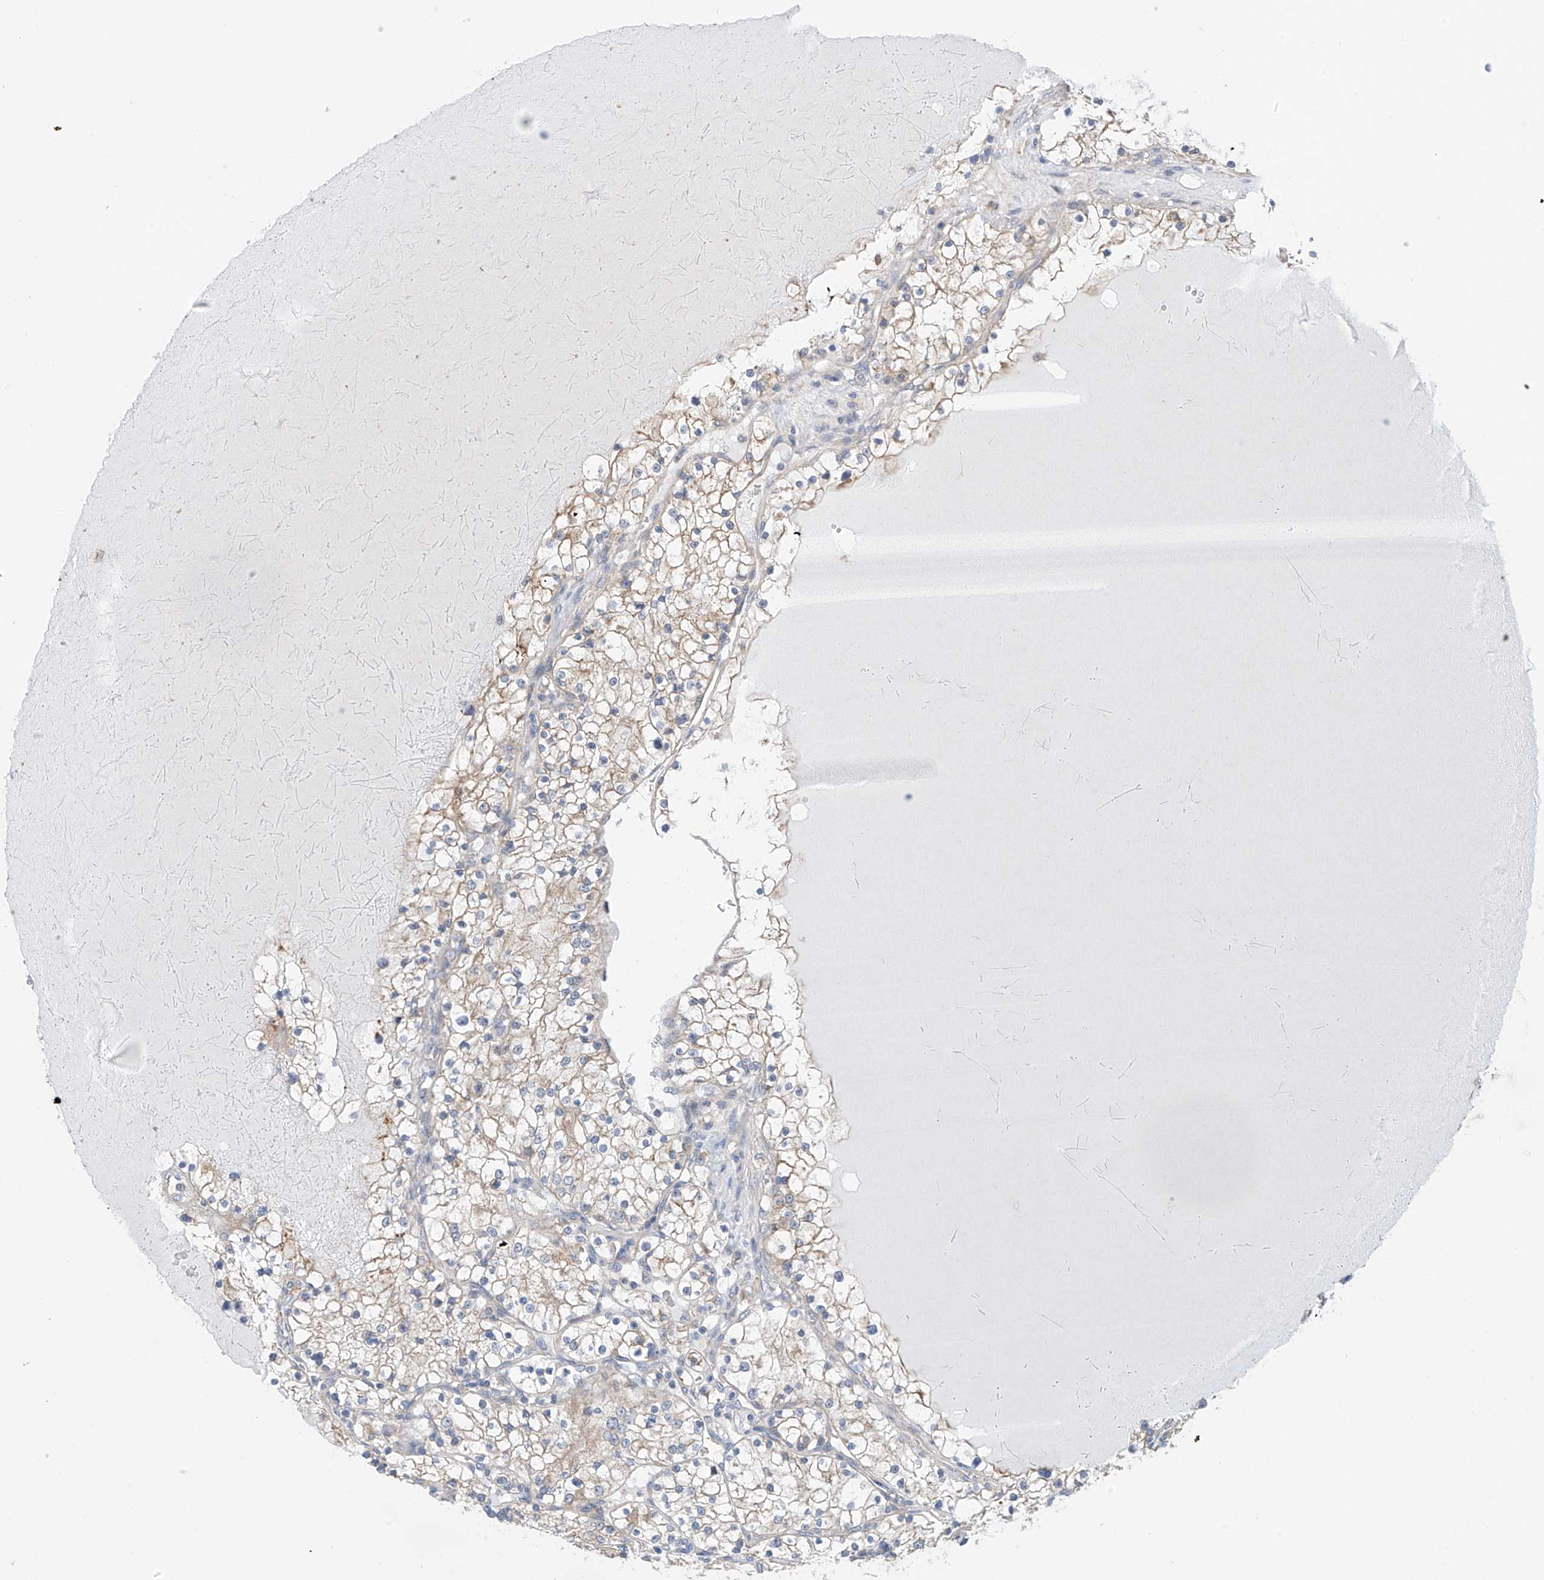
{"staining": {"intensity": "moderate", "quantity": "<25%", "location": "cytoplasmic/membranous"}, "tissue": "renal cancer", "cell_type": "Tumor cells", "image_type": "cancer", "snomed": [{"axis": "morphology", "description": "Normal tissue, NOS"}, {"axis": "morphology", "description": "Adenocarcinoma, NOS"}, {"axis": "topography", "description": "Kidney"}], "caption": "Protein expression analysis of human renal adenocarcinoma reveals moderate cytoplasmic/membranous expression in approximately <25% of tumor cells.", "gene": "REC8", "patient": {"sex": "male", "age": 68}}